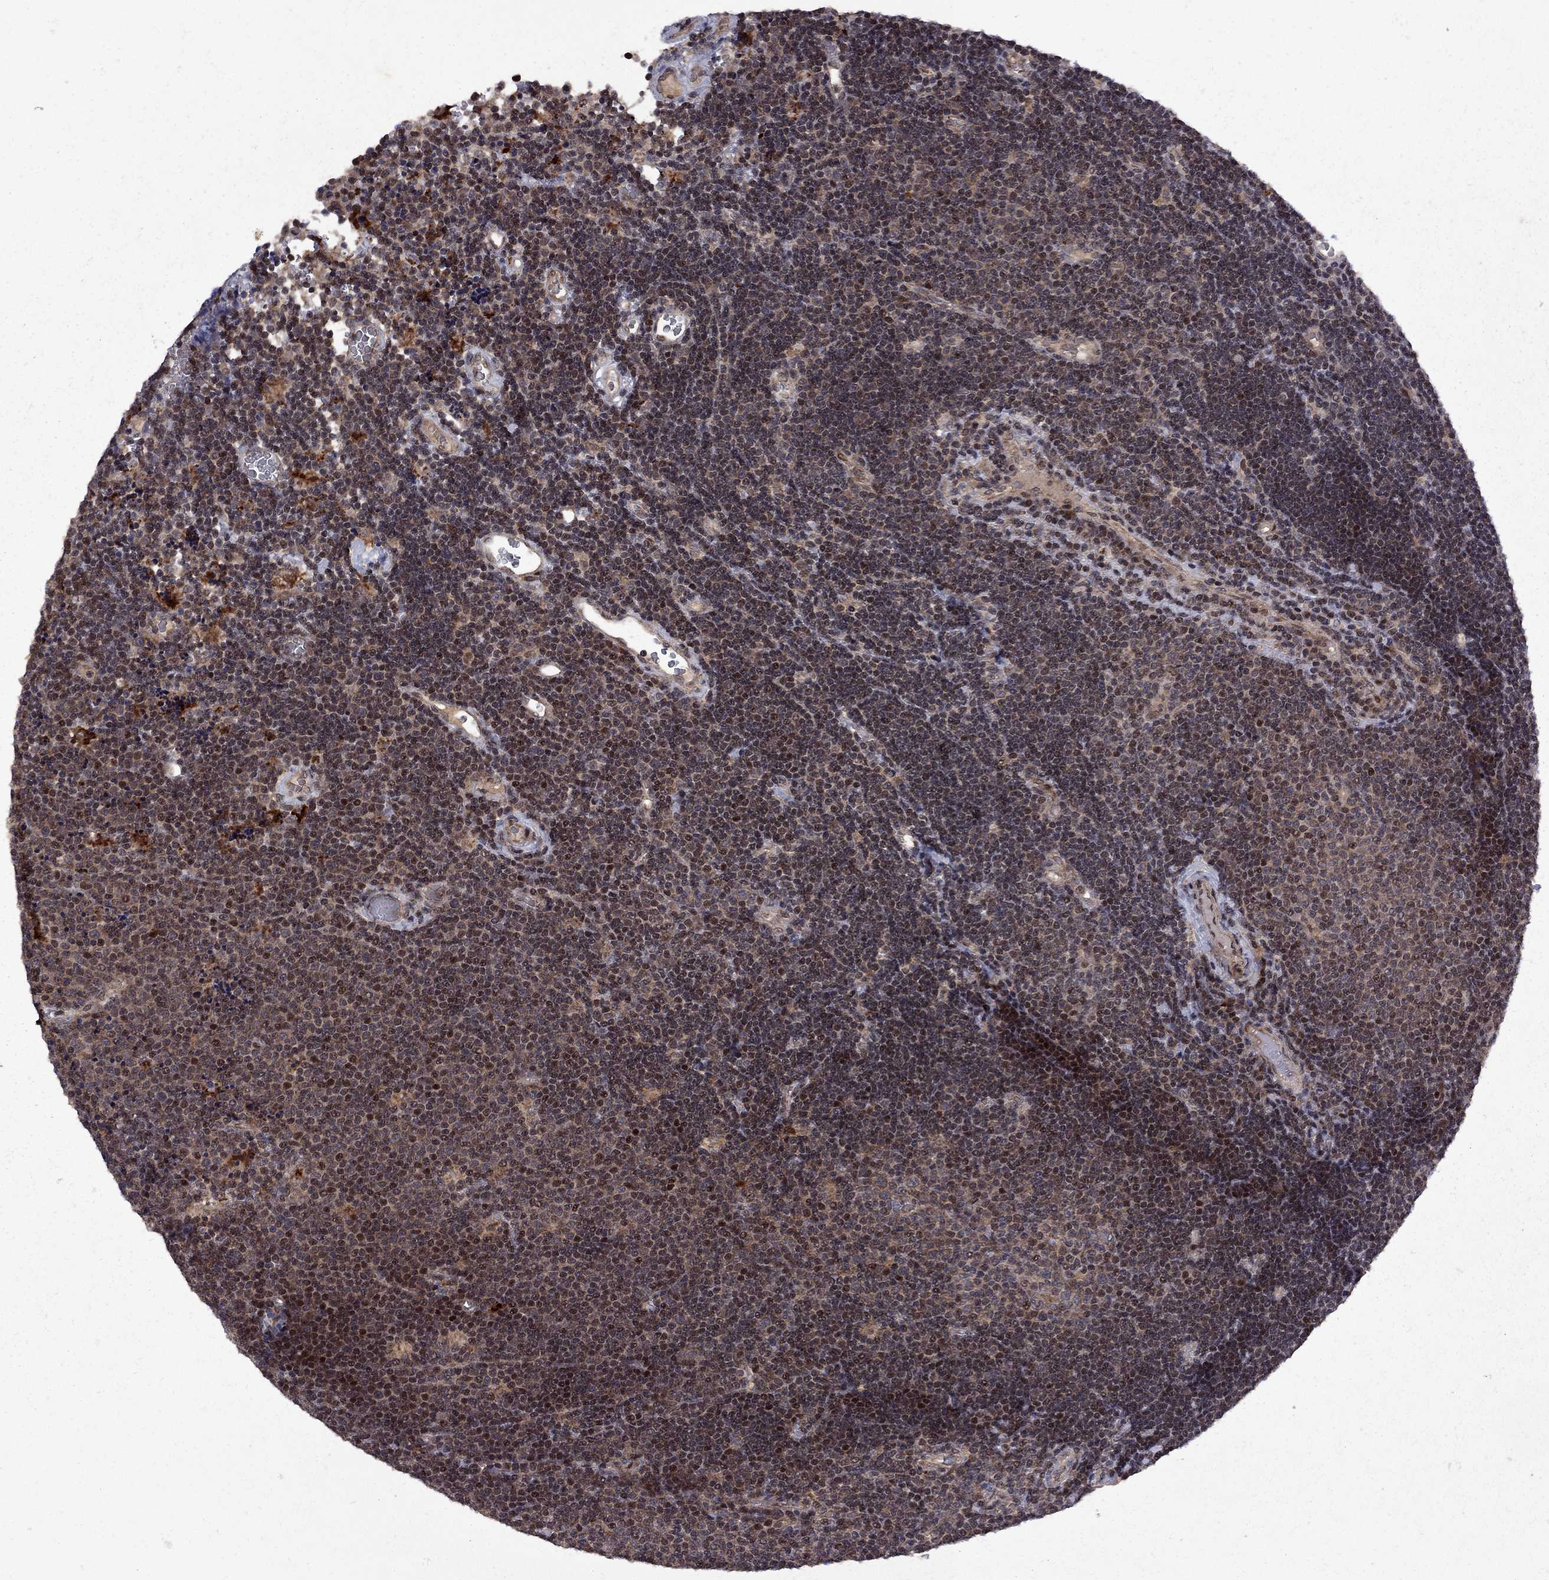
{"staining": {"intensity": "moderate", "quantity": "<25%", "location": "nuclear"}, "tissue": "lymphoma", "cell_type": "Tumor cells", "image_type": "cancer", "snomed": [{"axis": "morphology", "description": "Malignant lymphoma, non-Hodgkin's type, Low grade"}, {"axis": "topography", "description": "Brain"}], "caption": "Immunohistochemistry micrograph of lymphoma stained for a protein (brown), which demonstrates low levels of moderate nuclear expression in approximately <25% of tumor cells.", "gene": "IPP", "patient": {"sex": "female", "age": 66}}